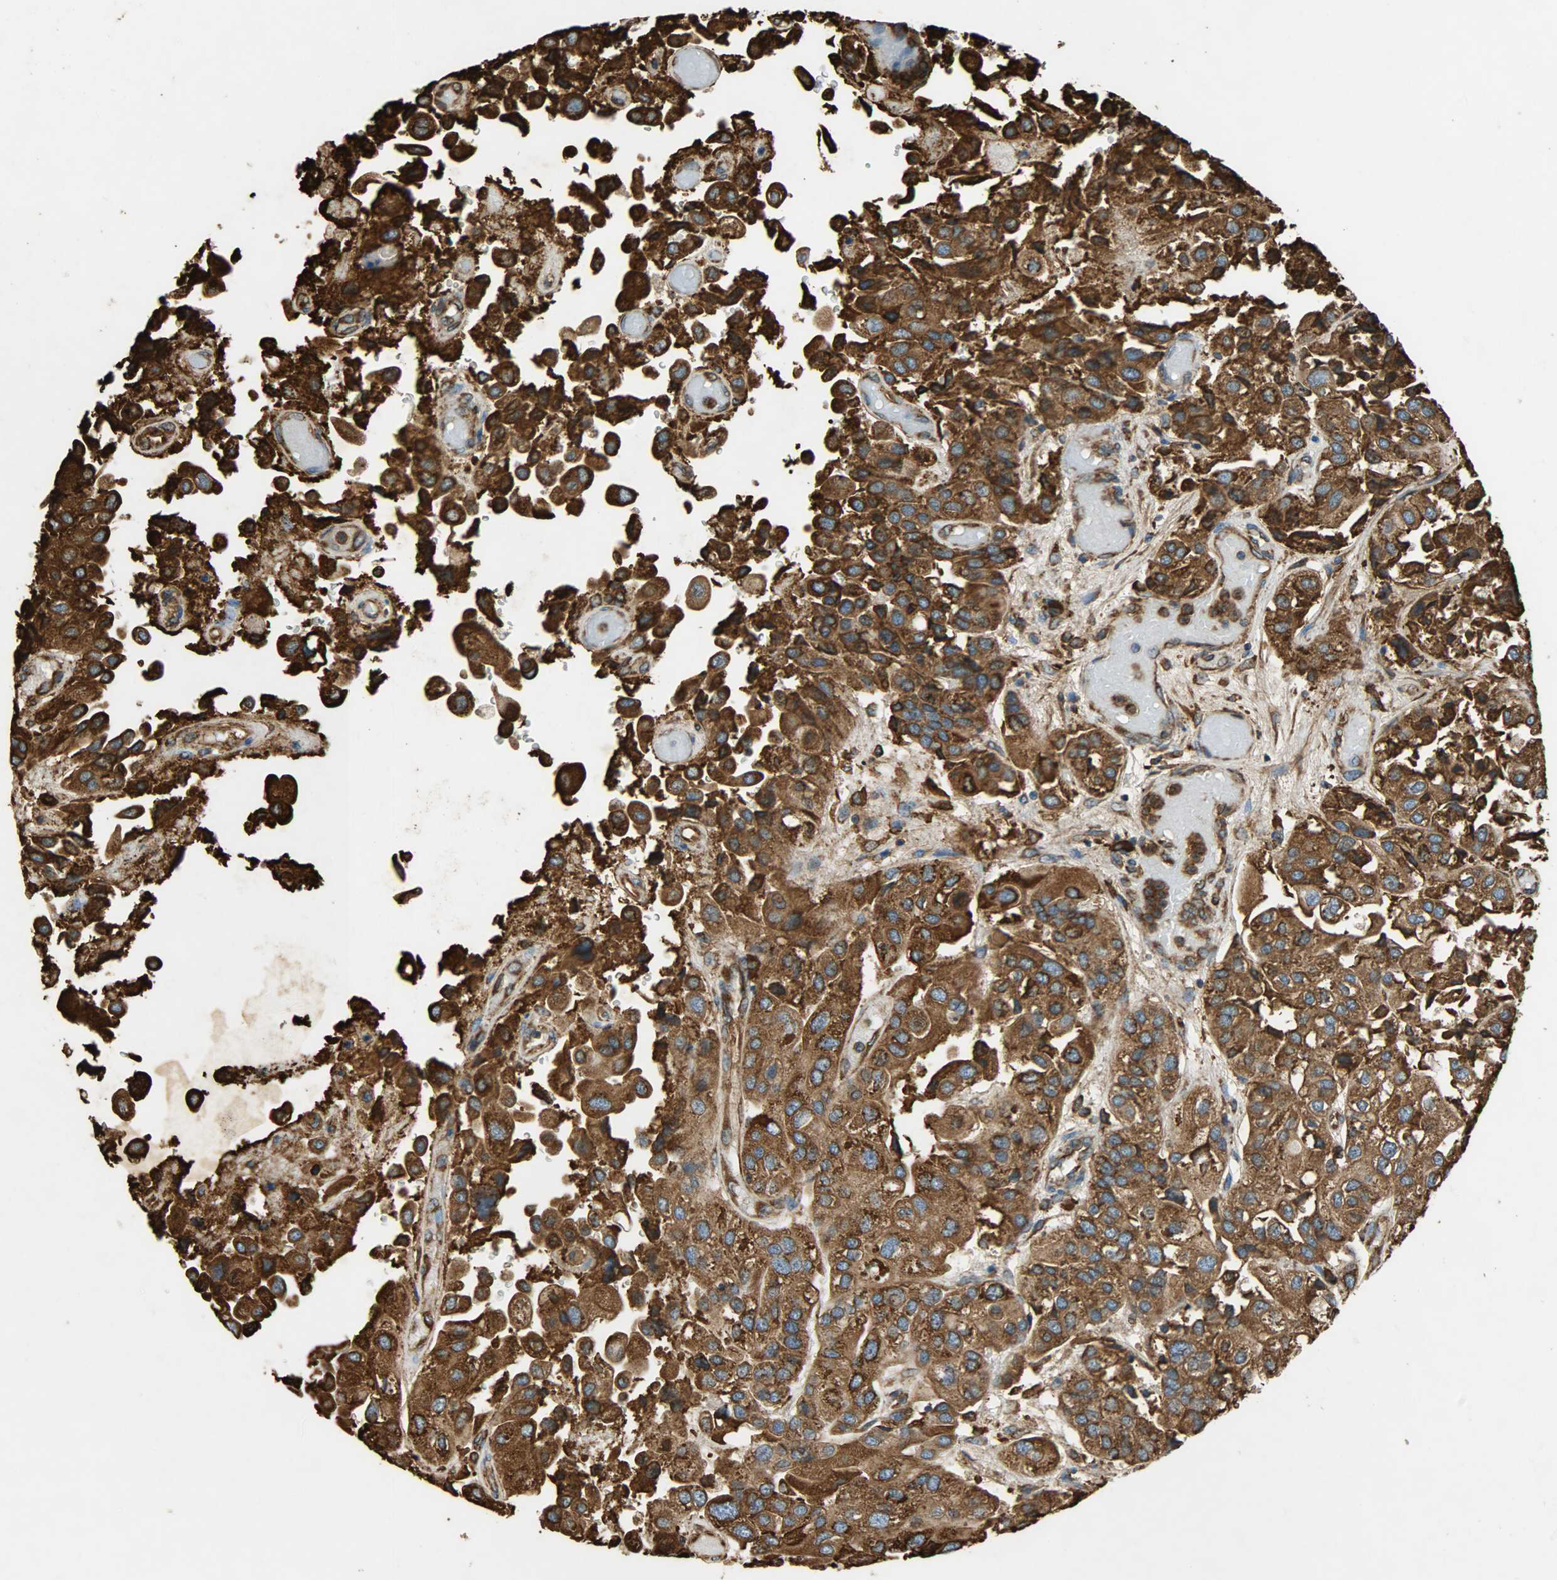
{"staining": {"intensity": "strong", "quantity": ">75%", "location": "cytoplasmic/membranous"}, "tissue": "urothelial cancer", "cell_type": "Tumor cells", "image_type": "cancer", "snomed": [{"axis": "morphology", "description": "Urothelial carcinoma, High grade"}, {"axis": "topography", "description": "Urinary bladder"}], "caption": "This histopathology image demonstrates immunohistochemistry (IHC) staining of urothelial carcinoma (high-grade), with high strong cytoplasmic/membranous positivity in approximately >75% of tumor cells.", "gene": "HSP90B1", "patient": {"sex": "female", "age": 64}}